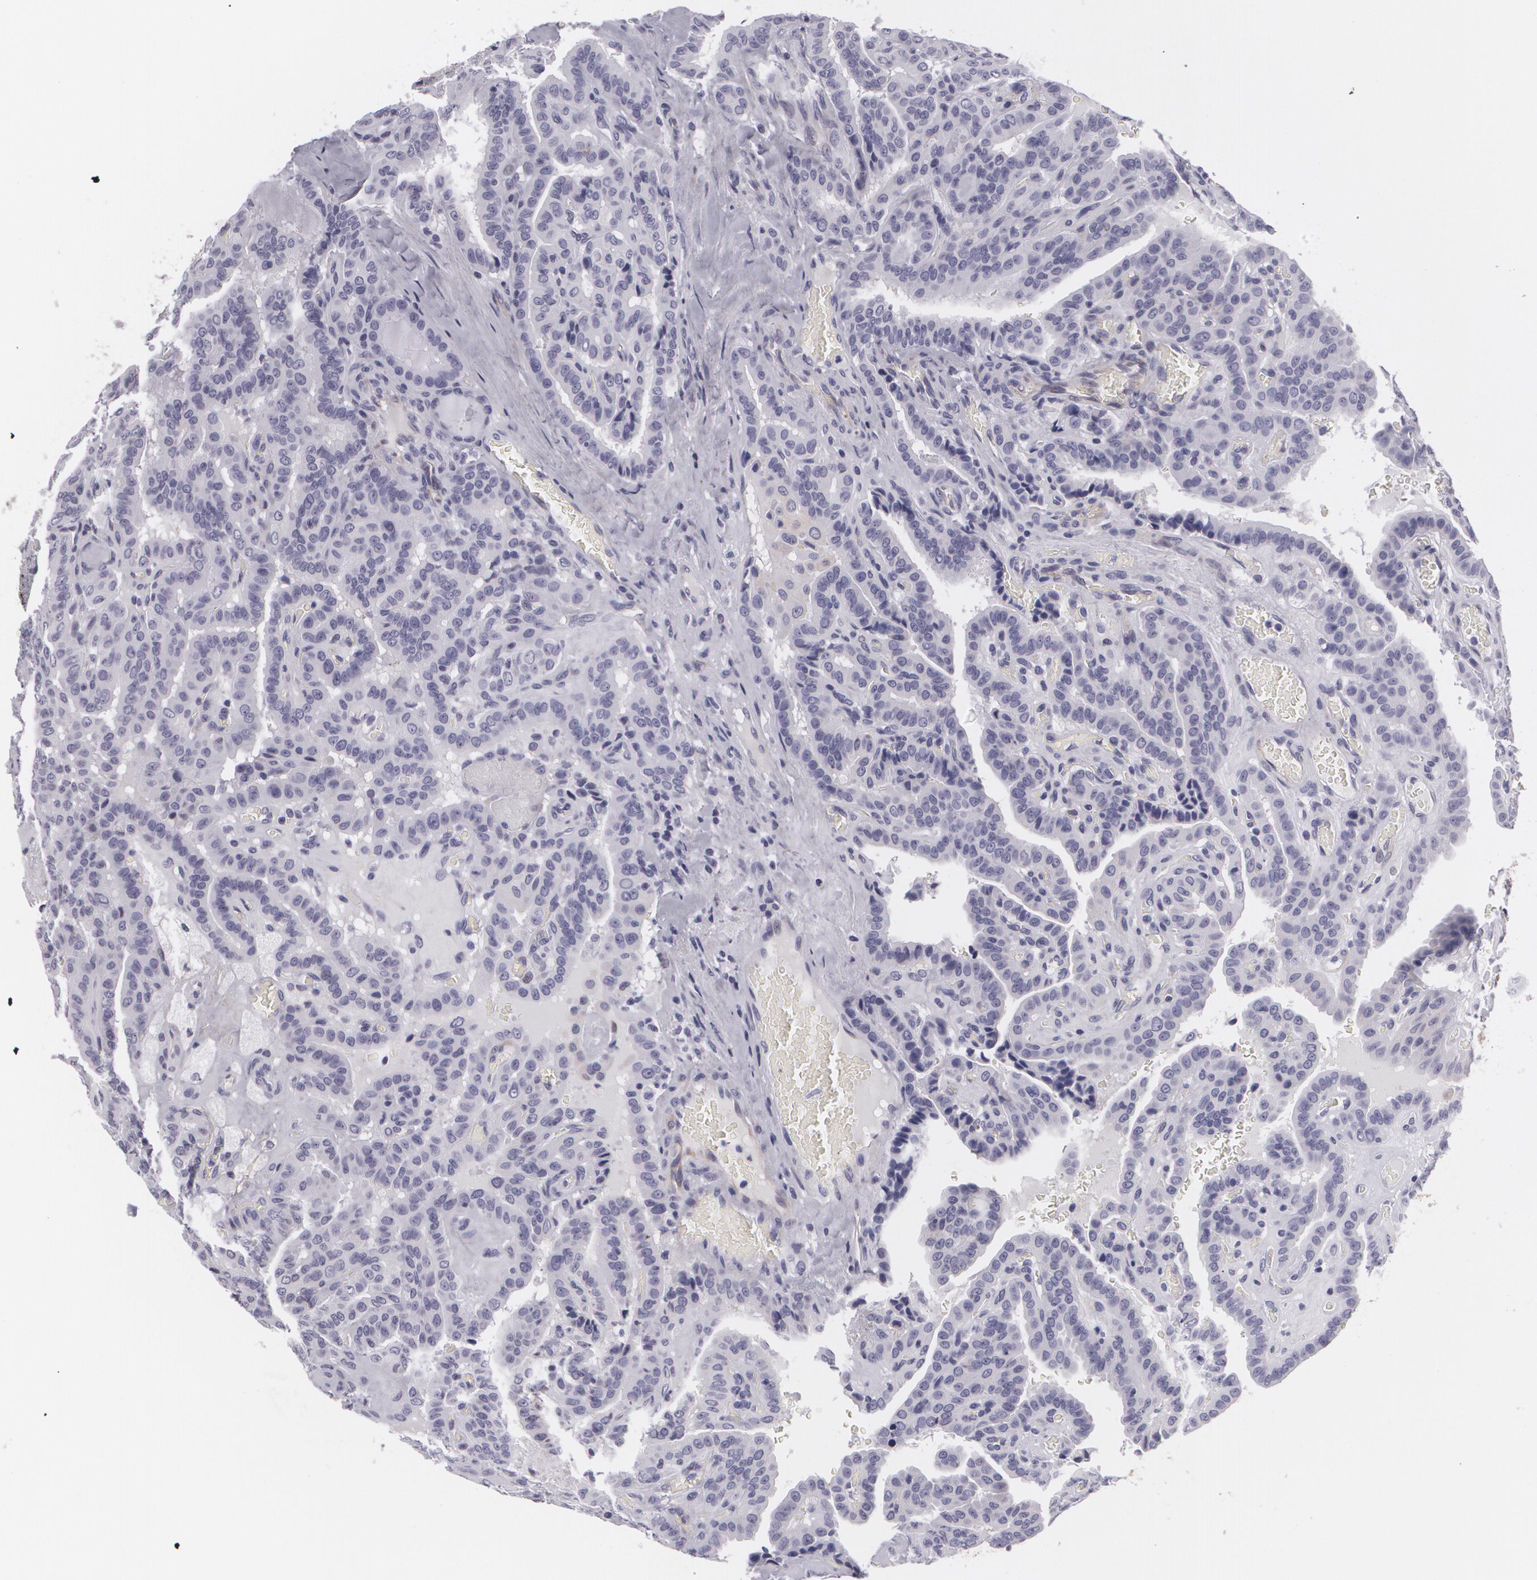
{"staining": {"intensity": "negative", "quantity": "none", "location": "none"}, "tissue": "thyroid cancer", "cell_type": "Tumor cells", "image_type": "cancer", "snomed": [{"axis": "morphology", "description": "Papillary adenocarcinoma, NOS"}, {"axis": "topography", "description": "Thyroid gland"}], "caption": "The micrograph demonstrates no staining of tumor cells in thyroid papillary adenocarcinoma. (DAB immunohistochemistry (IHC), high magnification).", "gene": "MAP2", "patient": {"sex": "male", "age": 87}}